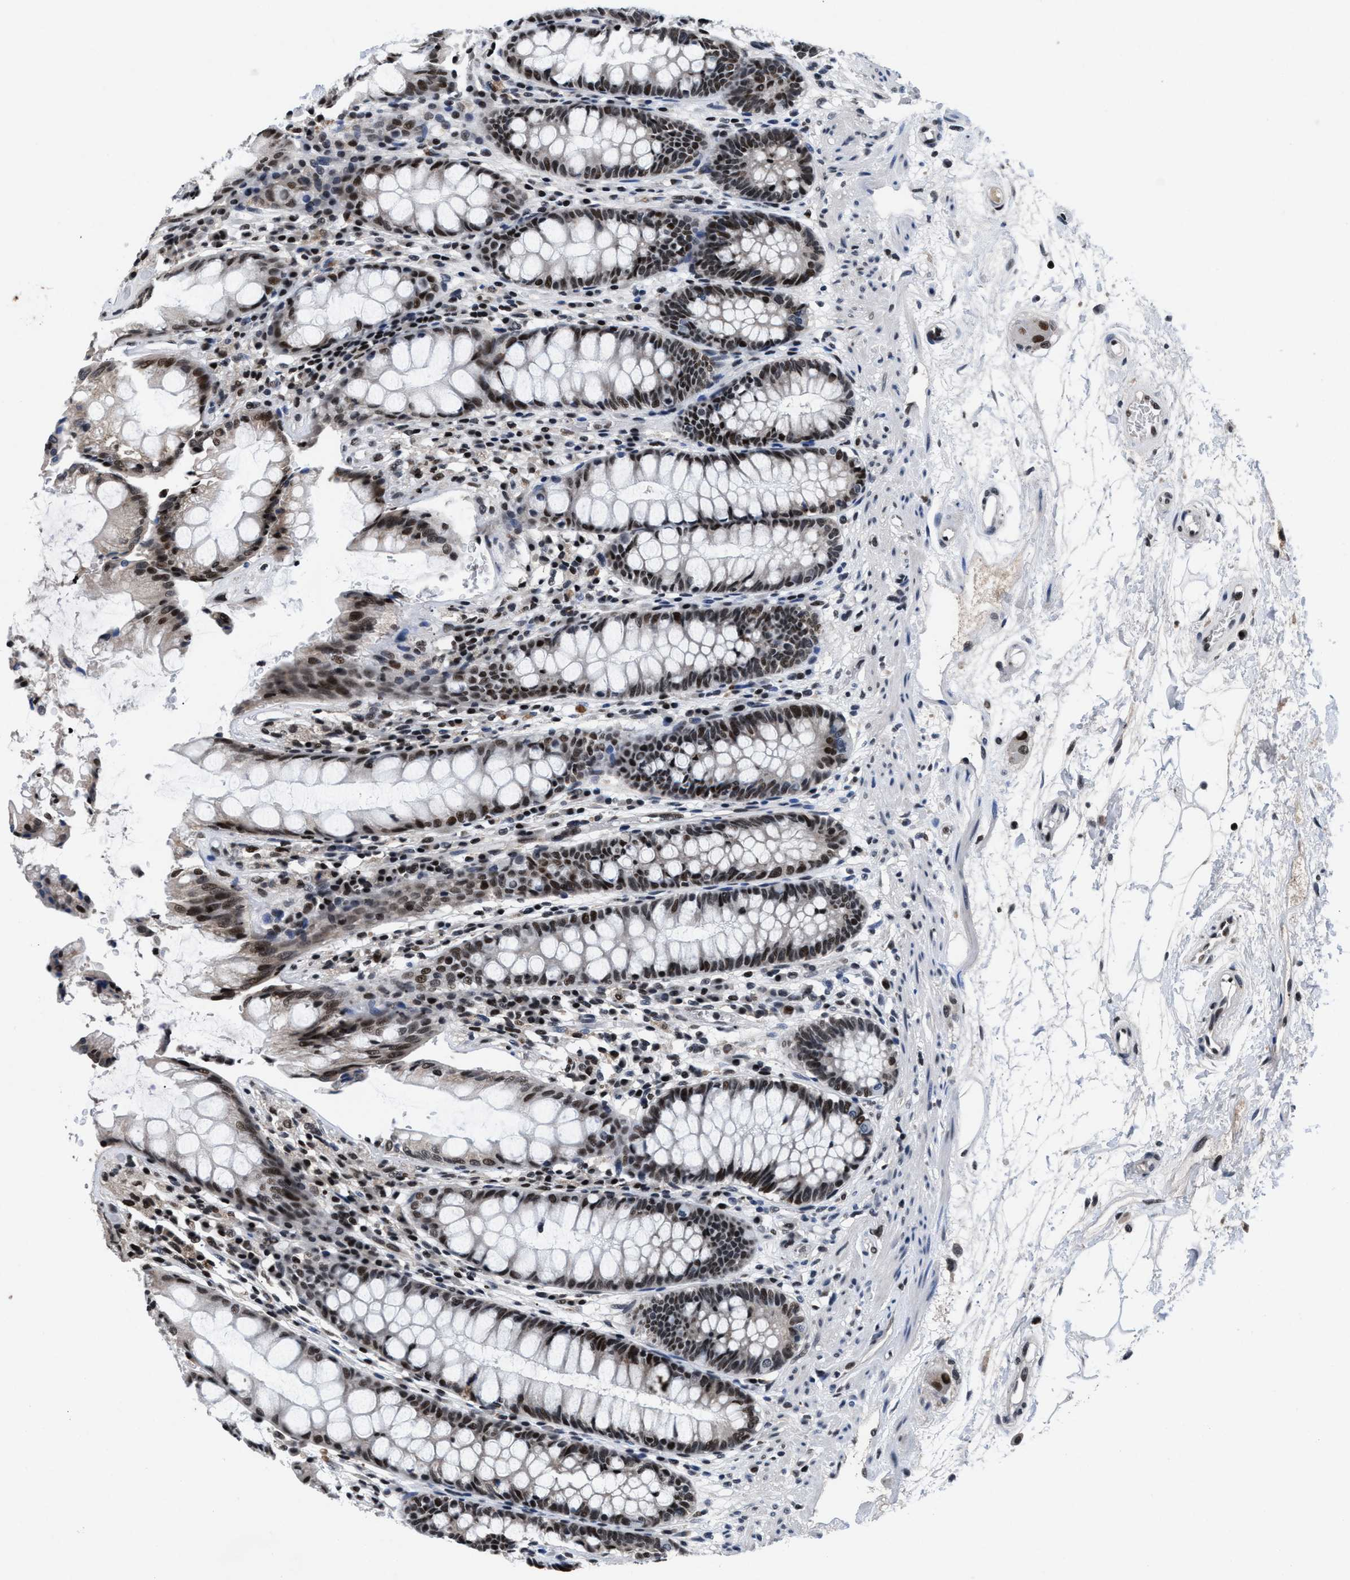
{"staining": {"intensity": "strong", "quantity": ">75%", "location": "nuclear"}, "tissue": "rectum", "cell_type": "Glandular cells", "image_type": "normal", "snomed": [{"axis": "morphology", "description": "Normal tissue, NOS"}, {"axis": "topography", "description": "Rectum"}], "caption": "High-magnification brightfield microscopy of benign rectum stained with DAB (3,3'-diaminobenzidine) (brown) and counterstained with hematoxylin (blue). glandular cells exhibit strong nuclear expression is seen in approximately>75% of cells.", "gene": "WDR81", "patient": {"sex": "male", "age": 64}}